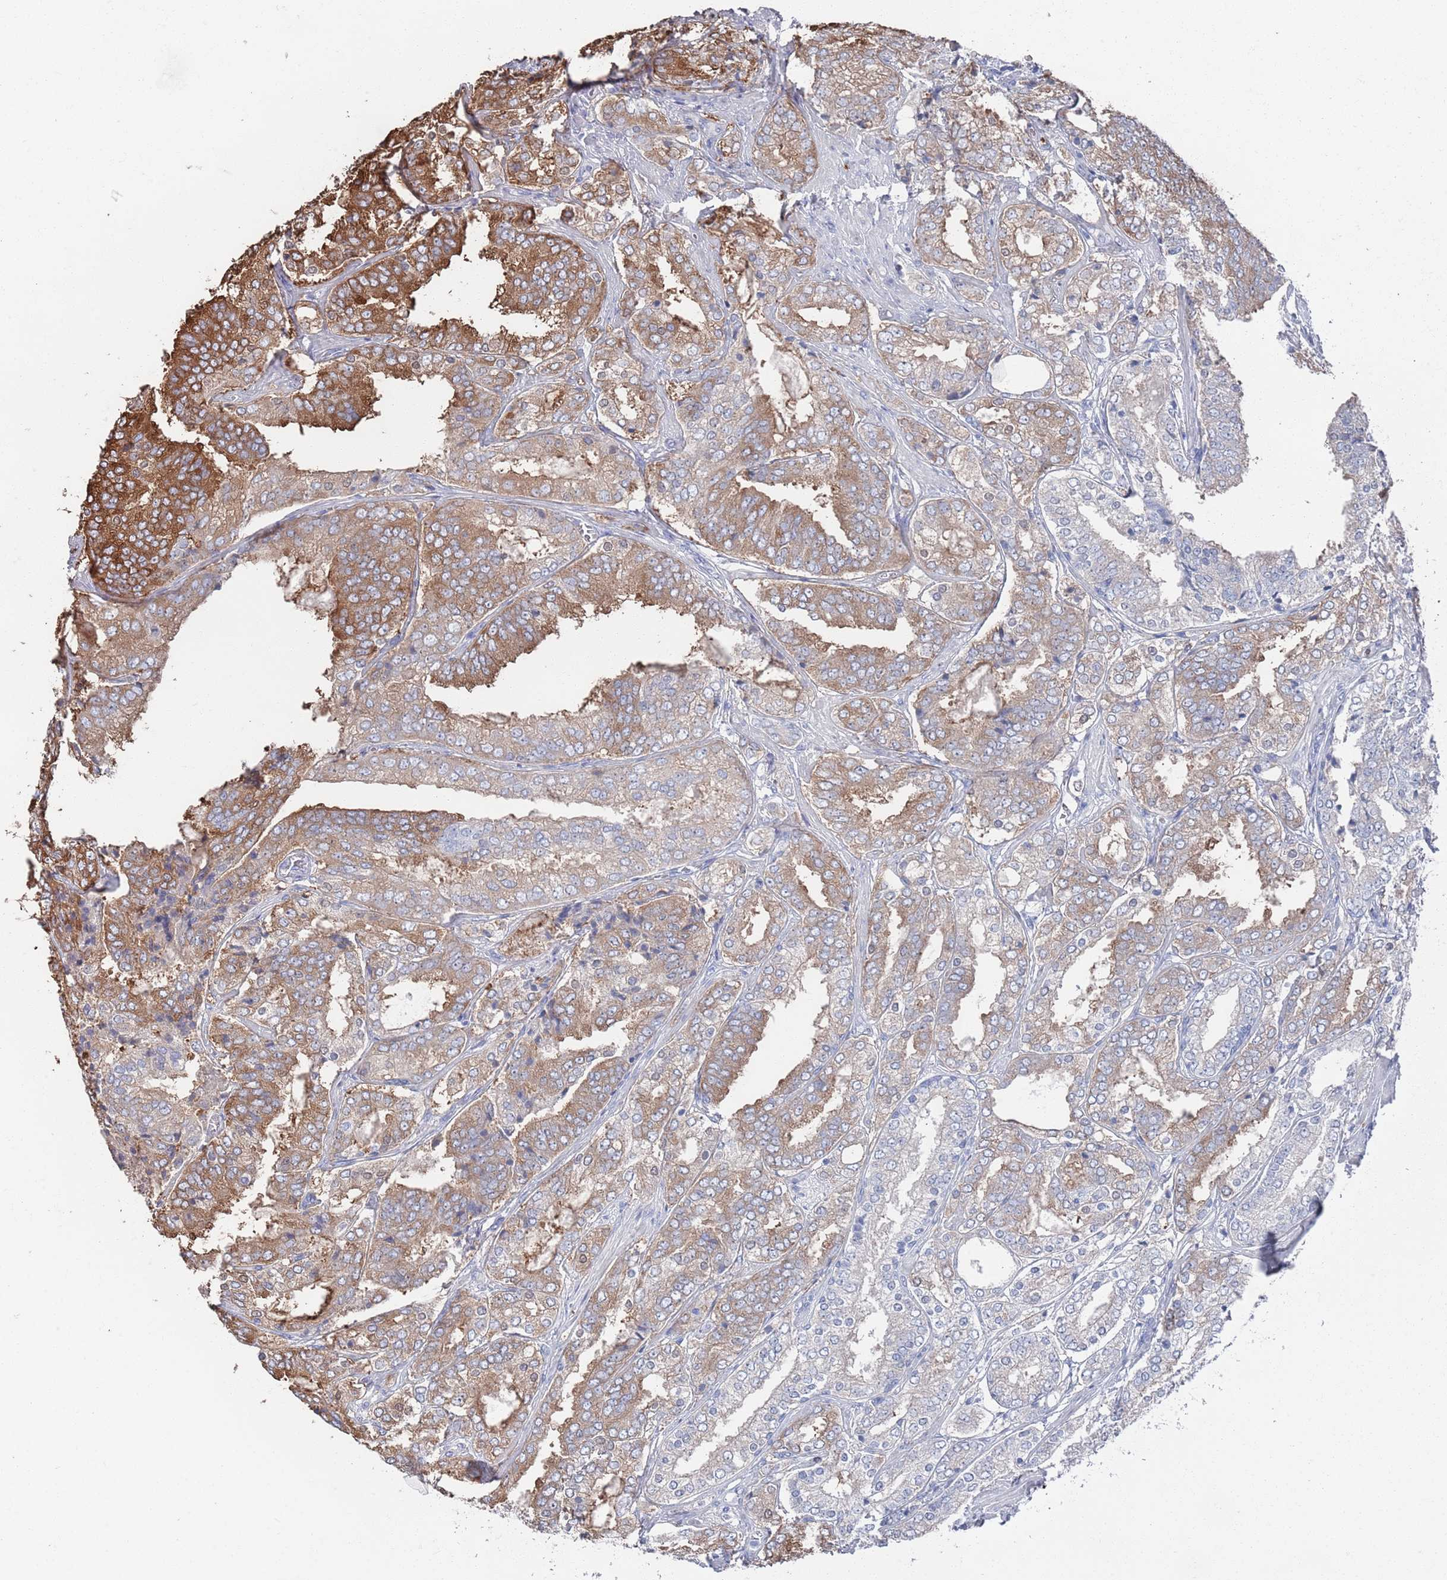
{"staining": {"intensity": "moderate", "quantity": "25%-75%", "location": "cytoplasmic/membranous"}, "tissue": "prostate cancer", "cell_type": "Tumor cells", "image_type": "cancer", "snomed": [{"axis": "morphology", "description": "Adenocarcinoma, High grade"}, {"axis": "topography", "description": "Prostate"}], "caption": "Brown immunohistochemical staining in human prostate adenocarcinoma (high-grade) exhibits moderate cytoplasmic/membranous positivity in approximately 25%-75% of tumor cells.", "gene": "TMCO3", "patient": {"sex": "male", "age": 63}}